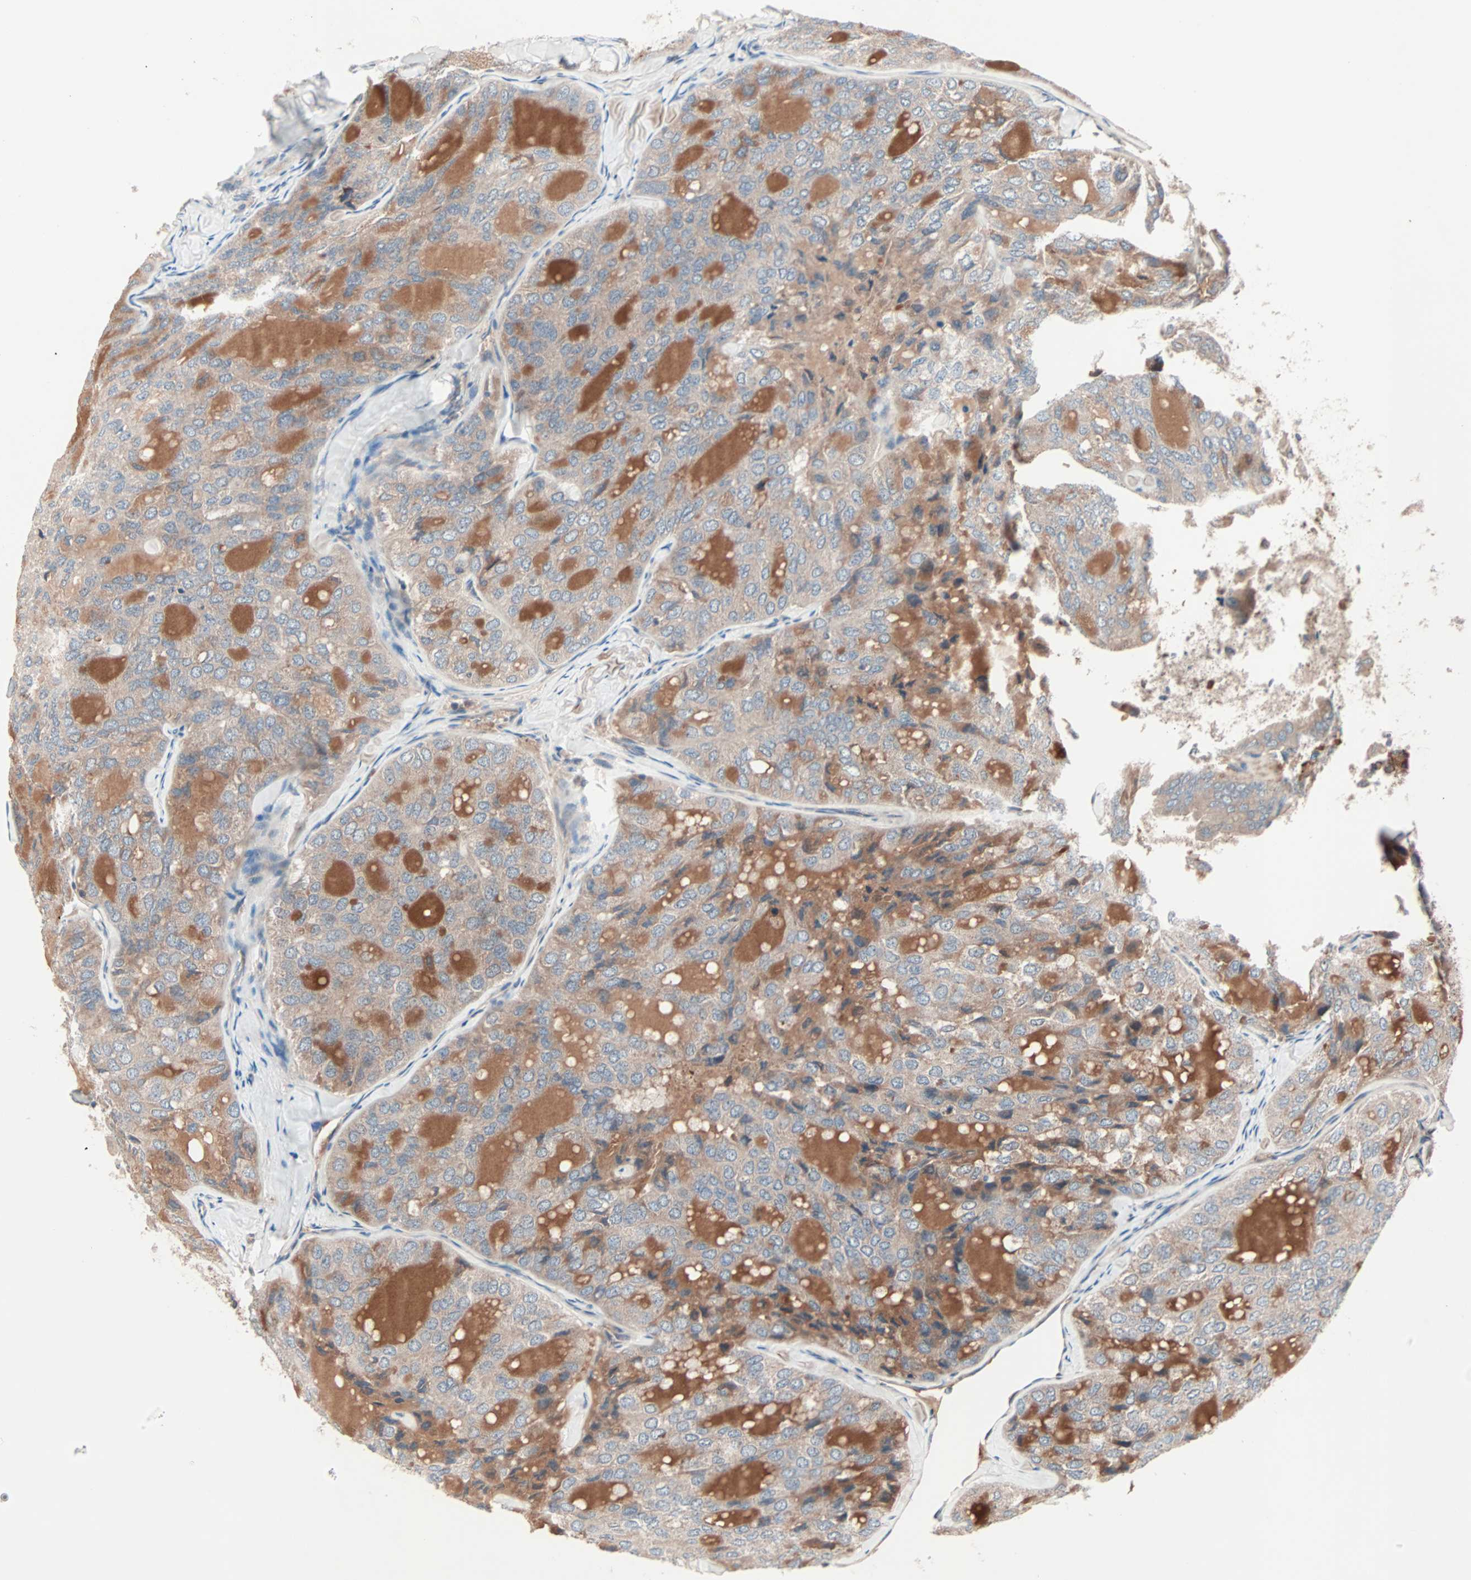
{"staining": {"intensity": "weak", "quantity": ">75%", "location": "cytoplasmic/membranous"}, "tissue": "thyroid cancer", "cell_type": "Tumor cells", "image_type": "cancer", "snomed": [{"axis": "morphology", "description": "Follicular adenoma carcinoma, NOS"}, {"axis": "topography", "description": "Thyroid gland"}], "caption": "Brown immunohistochemical staining in human follicular adenoma carcinoma (thyroid) reveals weak cytoplasmic/membranous positivity in approximately >75% of tumor cells.", "gene": "CAD", "patient": {"sex": "male", "age": 75}}